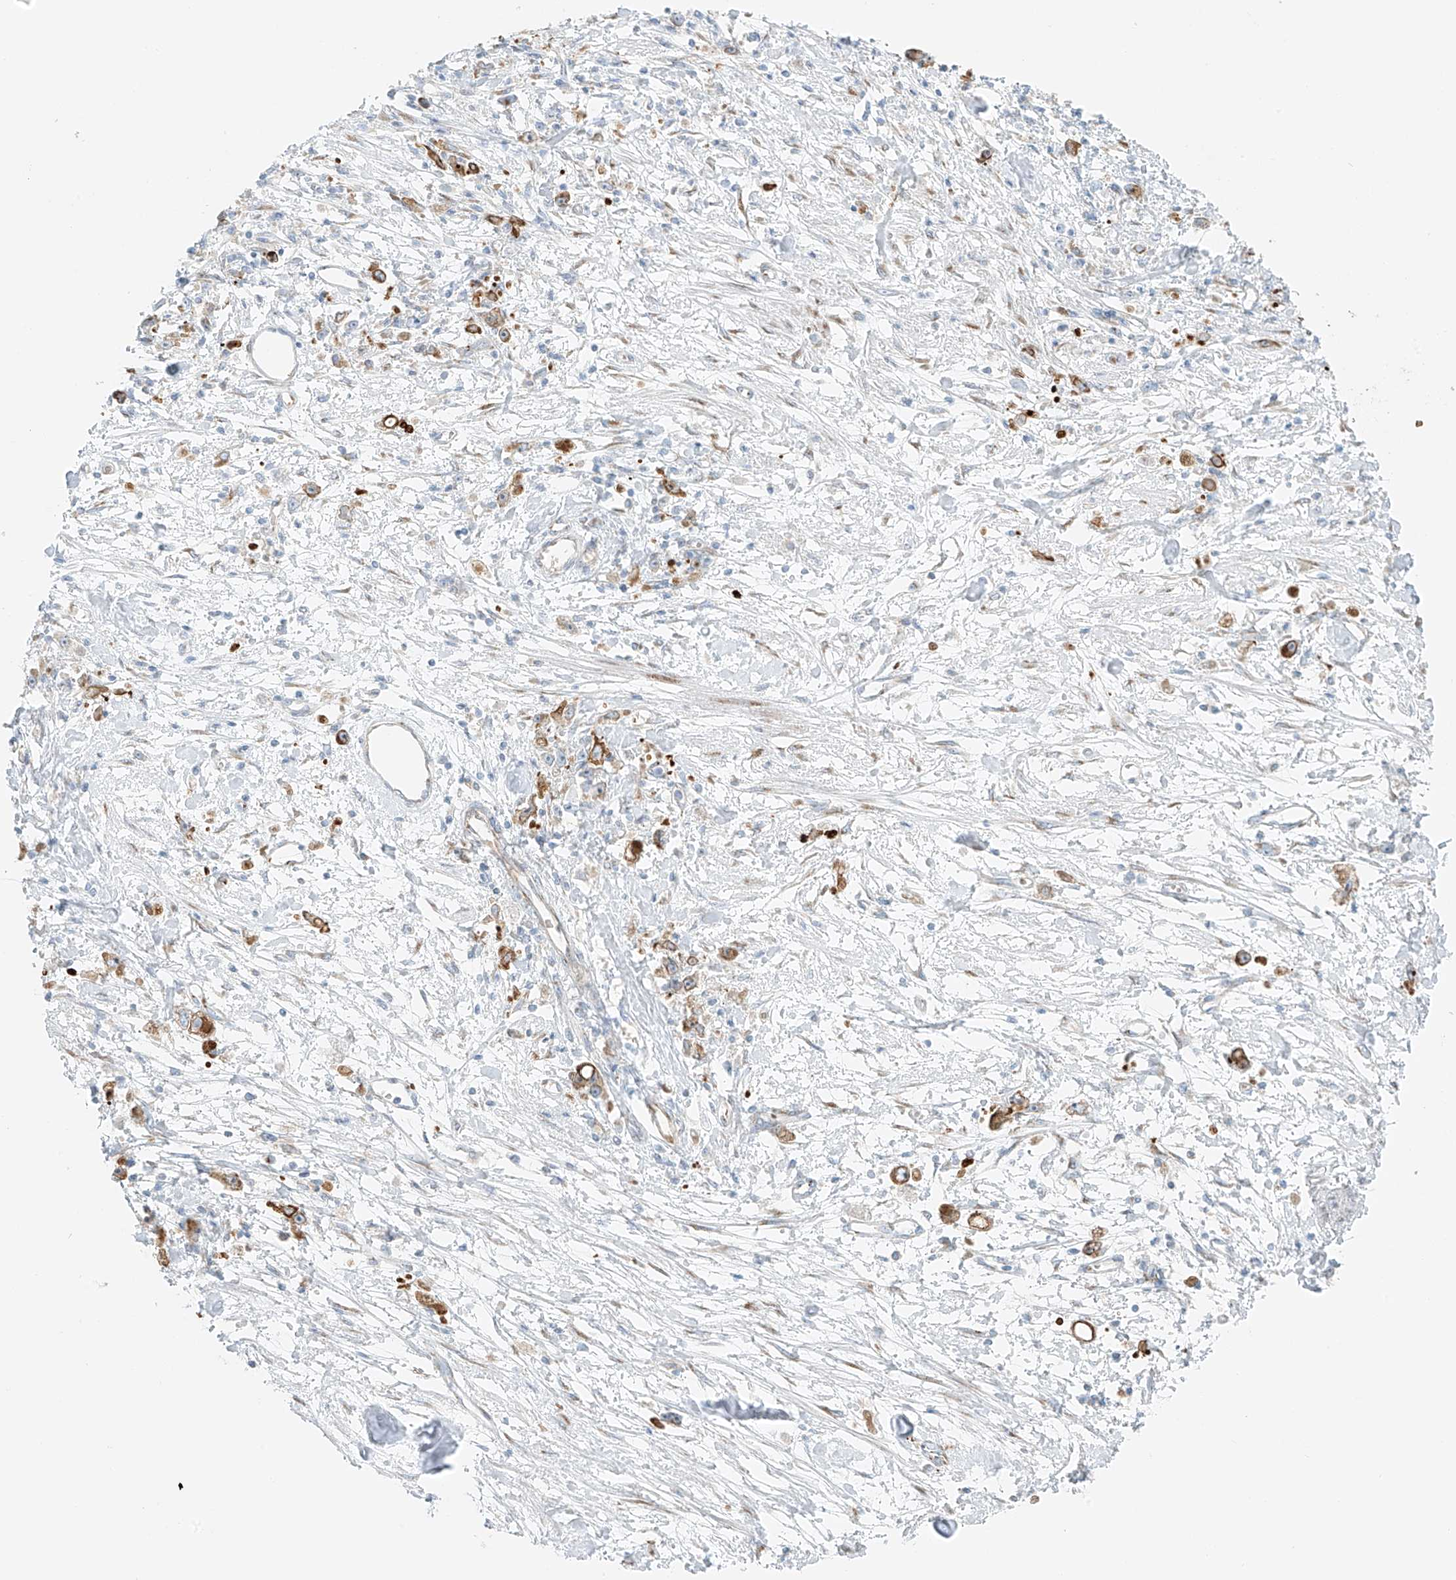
{"staining": {"intensity": "strong", "quantity": "<25%", "location": "cytoplasmic/membranous"}, "tissue": "stomach cancer", "cell_type": "Tumor cells", "image_type": "cancer", "snomed": [{"axis": "morphology", "description": "Adenocarcinoma, NOS"}, {"axis": "topography", "description": "Stomach"}], "caption": "Human stomach adenocarcinoma stained for a protein (brown) demonstrates strong cytoplasmic/membranous positive positivity in about <25% of tumor cells.", "gene": "EIPR1", "patient": {"sex": "female", "age": 59}}